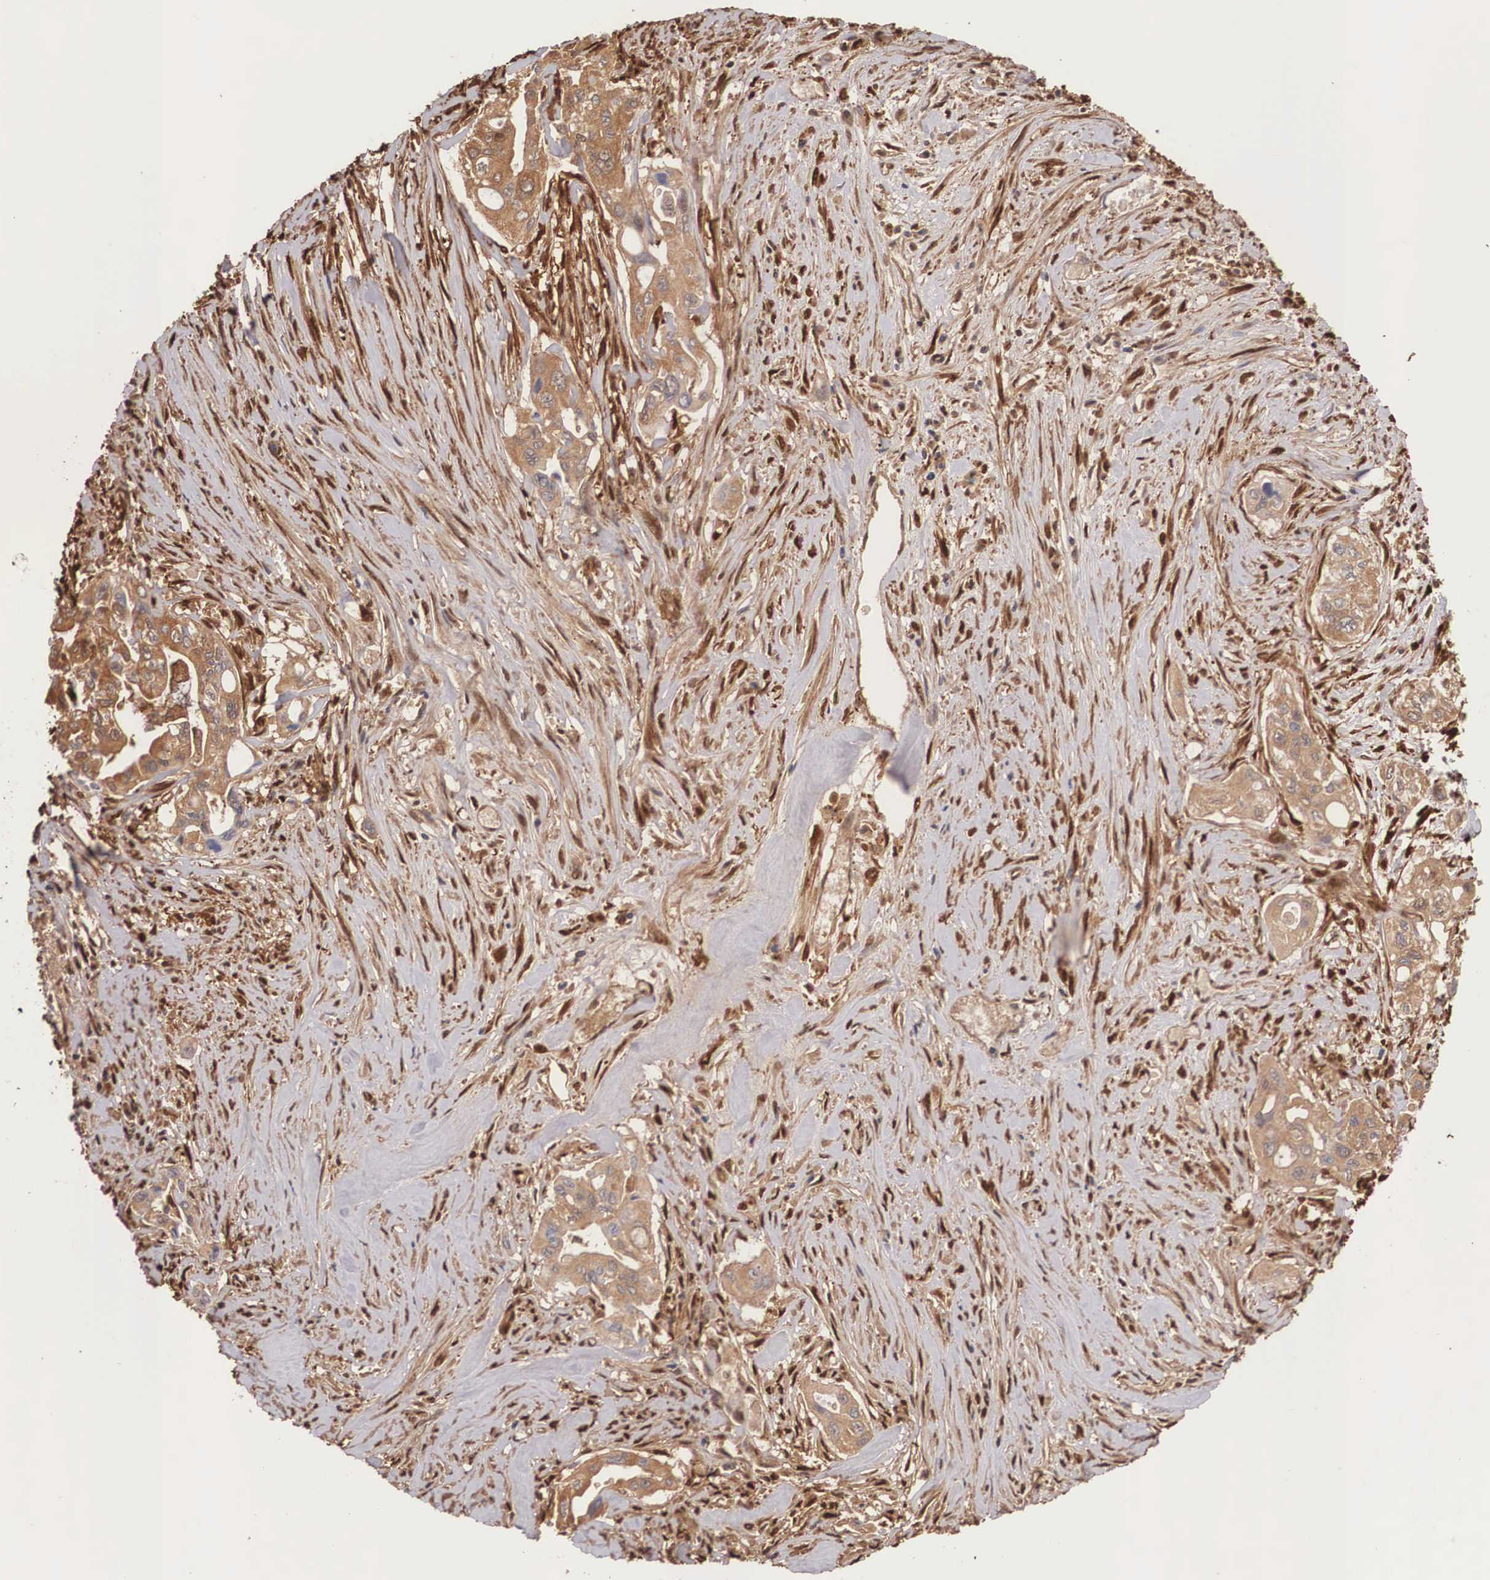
{"staining": {"intensity": "weak", "quantity": "25%-75%", "location": "cytoplasmic/membranous"}, "tissue": "pancreatic cancer", "cell_type": "Tumor cells", "image_type": "cancer", "snomed": [{"axis": "morphology", "description": "Adenocarcinoma, NOS"}, {"axis": "topography", "description": "Pancreas"}], "caption": "Immunohistochemistry (IHC) staining of pancreatic cancer, which exhibits low levels of weak cytoplasmic/membranous expression in approximately 25%-75% of tumor cells indicating weak cytoplasmic/membranous protein positivity. The staining was performed using DAB (brown) for protein detection and nuclei were counterstained in hematoxylin (blue).", "gene": "LGALS1", "patient": {"sex": "male", "age": 77}}